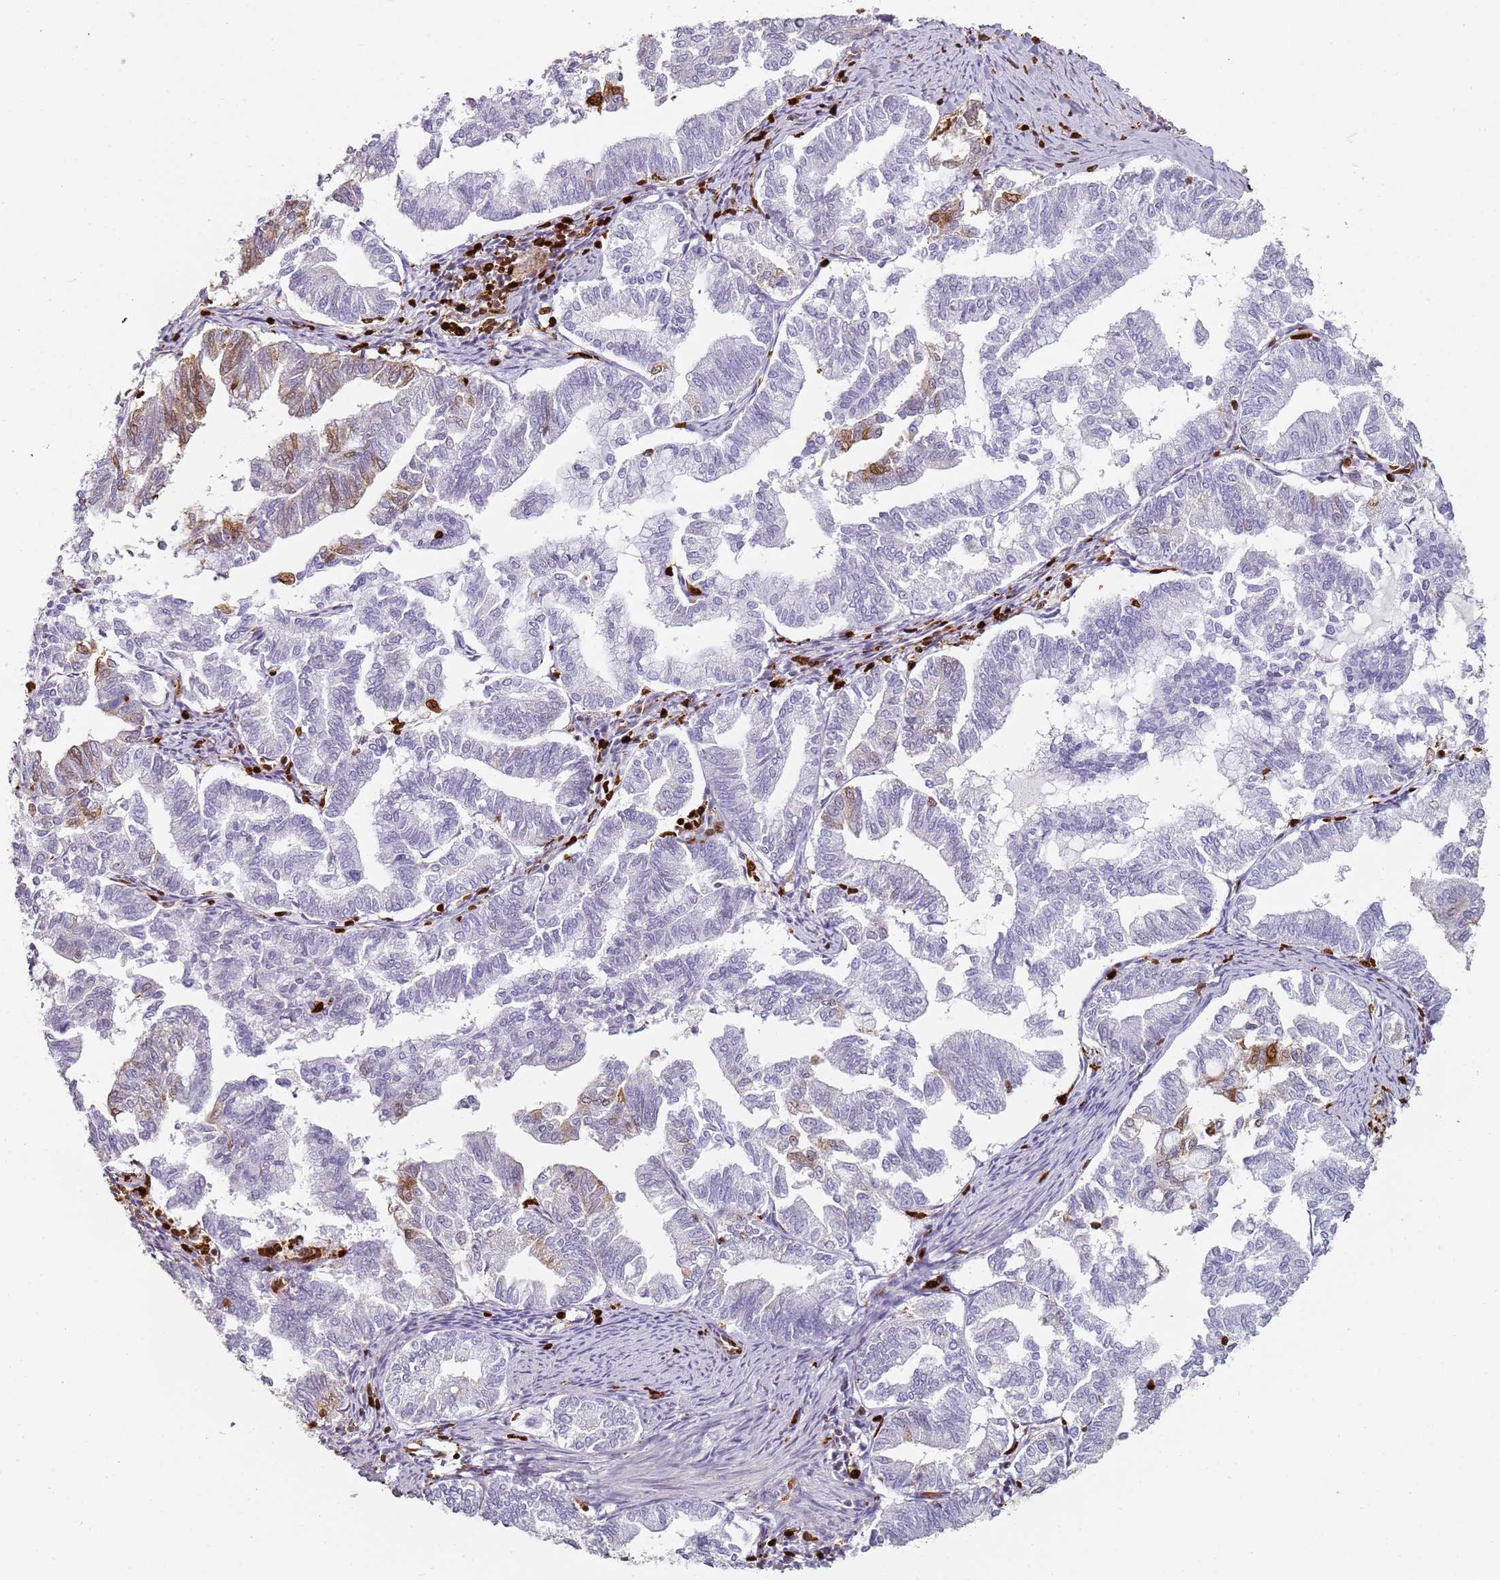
{"staining": {"intensity": "negative", "quantity": "none", "location": "none"}, "tissue": "endometrial cancer", "cell_type": "Tumor cells", "image_type": "cancer", "snomed": [{"axis": "morphology", "description": "Adenocarcinoma, NOS"}, {"axis": "topography", "description": "Endometrium"}], "caption": "Immunohistochemistry (IHC) micrograph of neoplastic tissue: human adenocarcinoma (endometrial) stained with DAB reveals no significant protein expression in tumor cells.", "gene": "S100A4", "patient": {"sex": "female", "age": 79}}